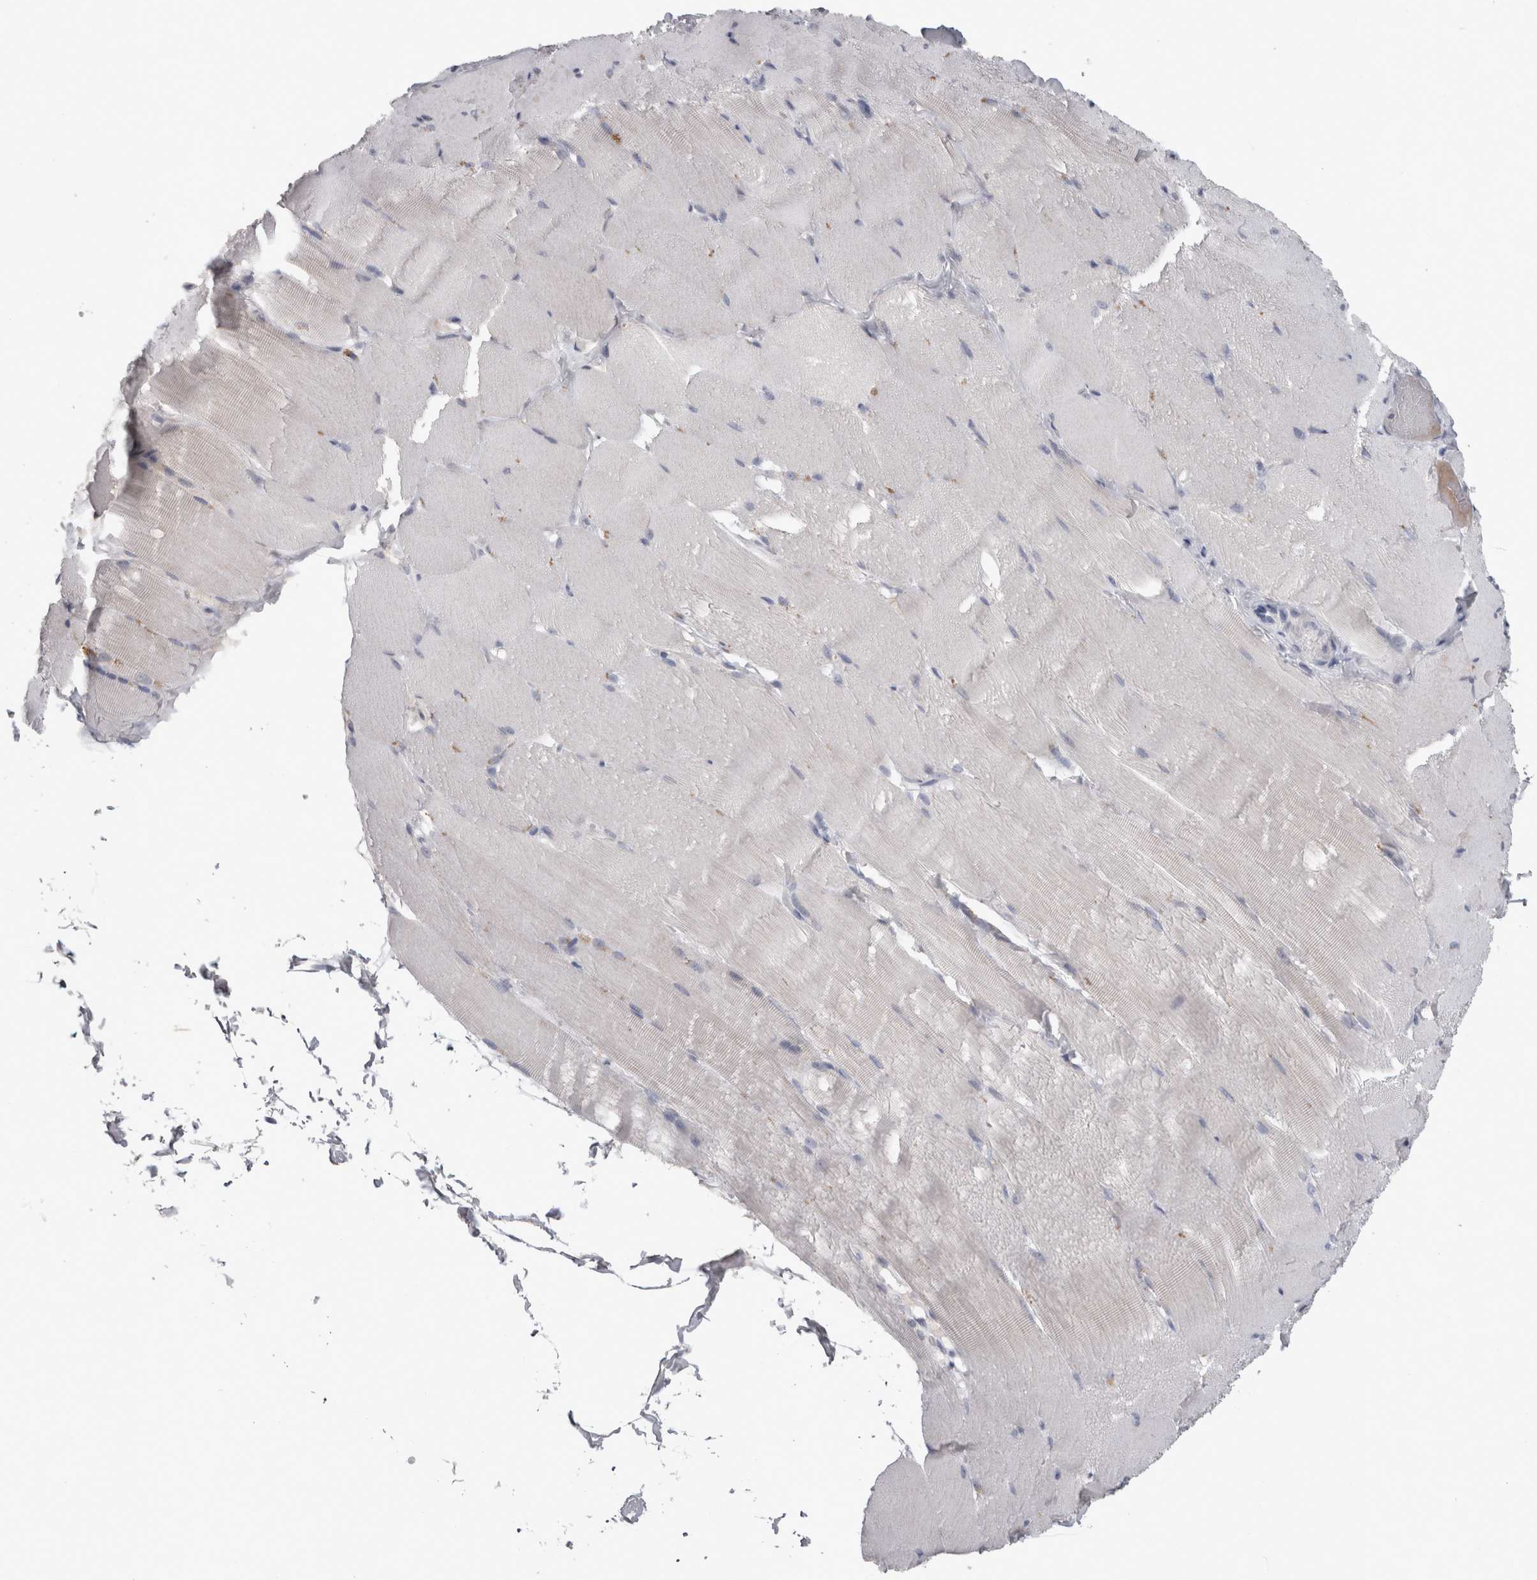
{"staining": {"intensity": "negative", "quantity": "none", "location": "none"}, "tissue": "skeletal muscle", "cell_type": "Myocytes", "image_type": "normal", "snomed": [{"axis": "morphology", "description": "Normal tissue, NOS"}, {"axis": "topography", "description": "Skin"}, {"axis": "topography", "description": "Skeletal muscle"}], "caption": "IHC of normal skeletal muscle displays no positivity in myocytes.", "gene": "PDX1", "patient": {"sex": "male", "age": 83}}